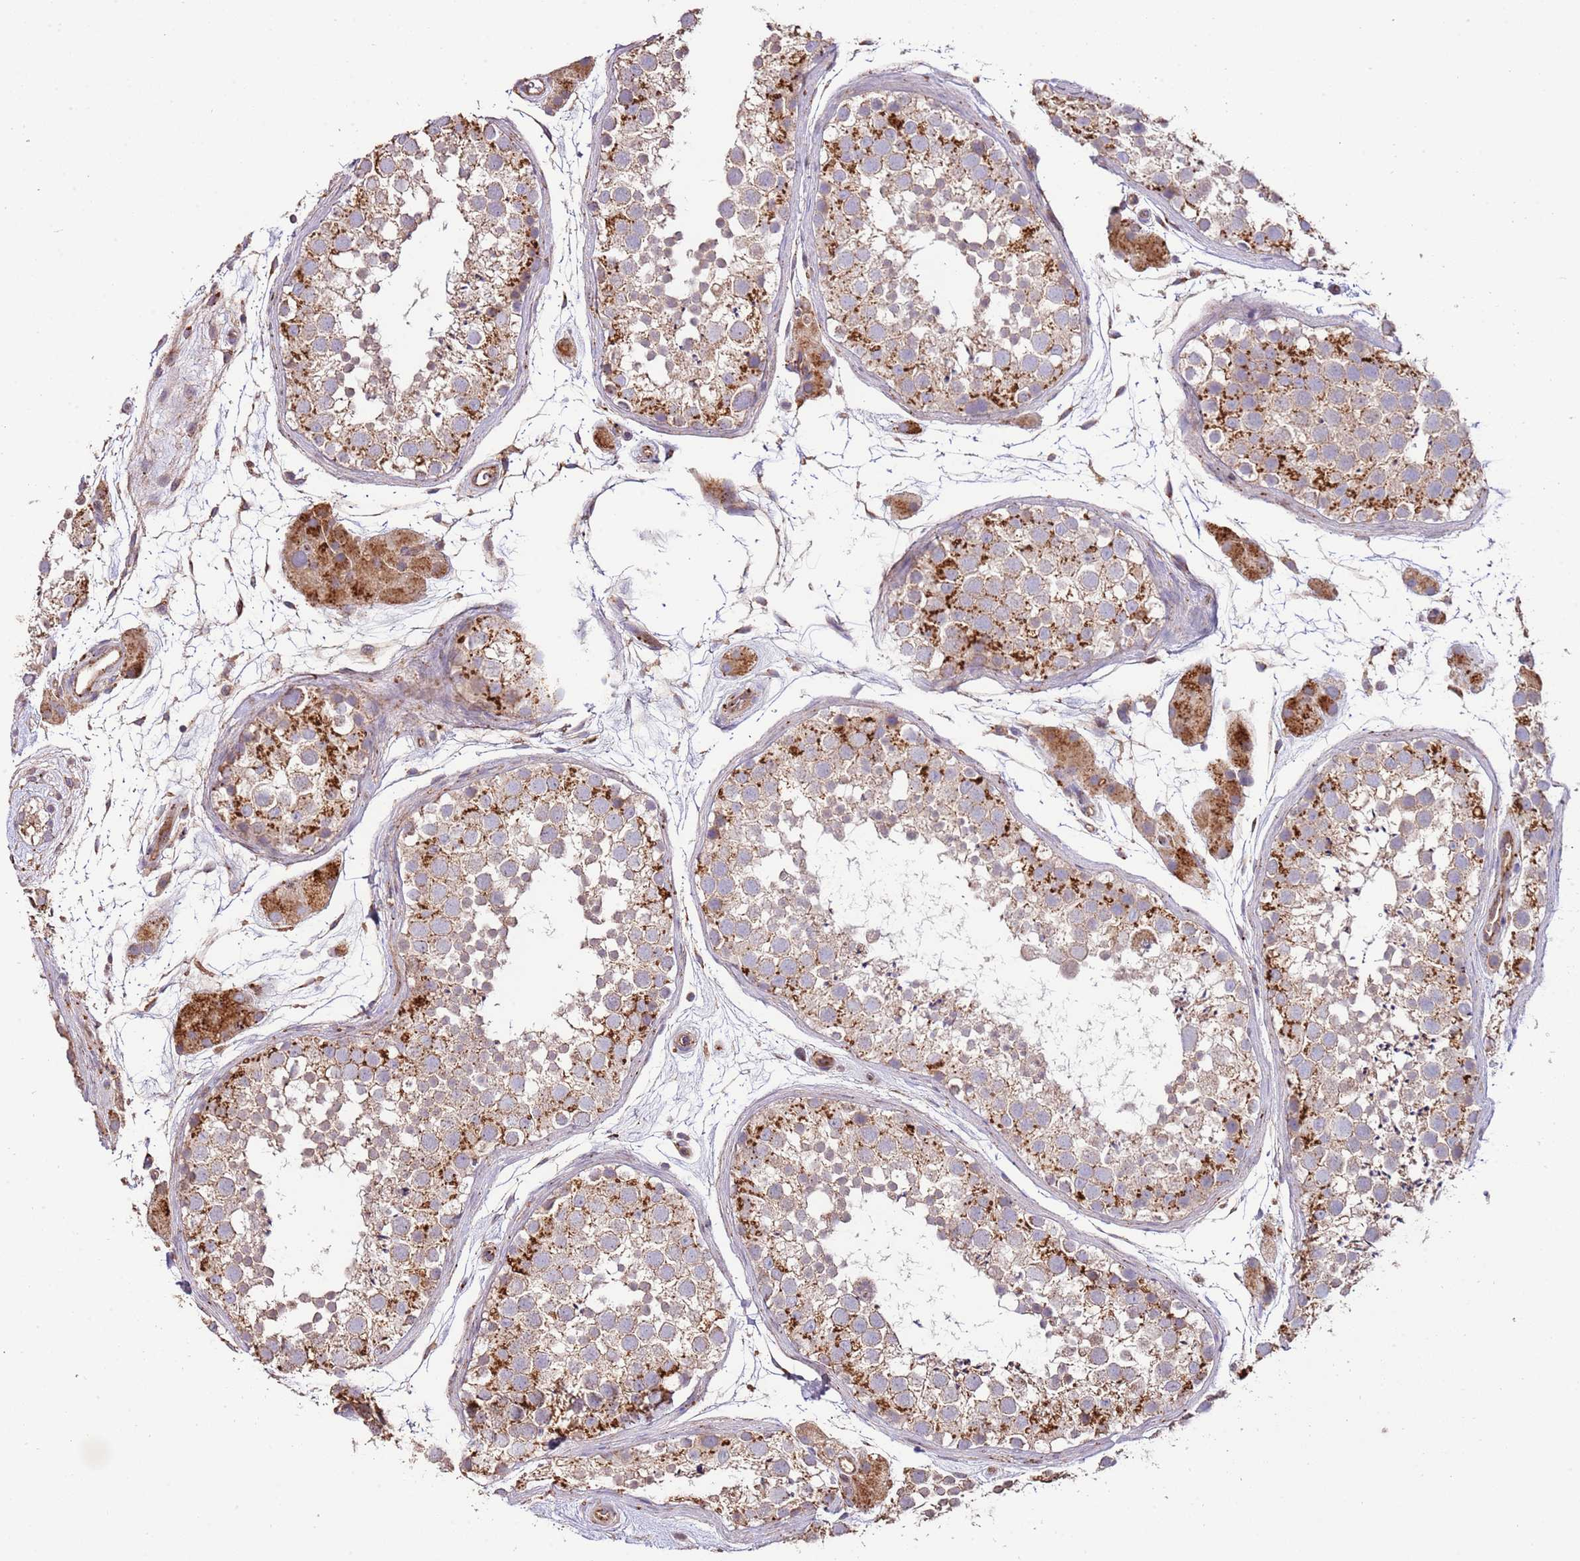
{"staining": {"intensity": "strong", "quantity": "25%-75%", "location": "cytoplasmic/membranous"}, "tissue": "testis", "cell_type": "Cells in seminiferous ducts", "image_type": "normal", "snomed": [{"axis": "morphology", "description": "Normal tissue, NOS"}, {"axis": "topography", "description": "Testis"}], "caption": "This is a photomicrograph of immunohistochemistry staining of unremarkable testis, which shows strong expression in the cytoplasmic/membranous of cells in seminiferous ducts.", "gene": "DOCK6", "patient": {"sex": "male", "age": 41}}